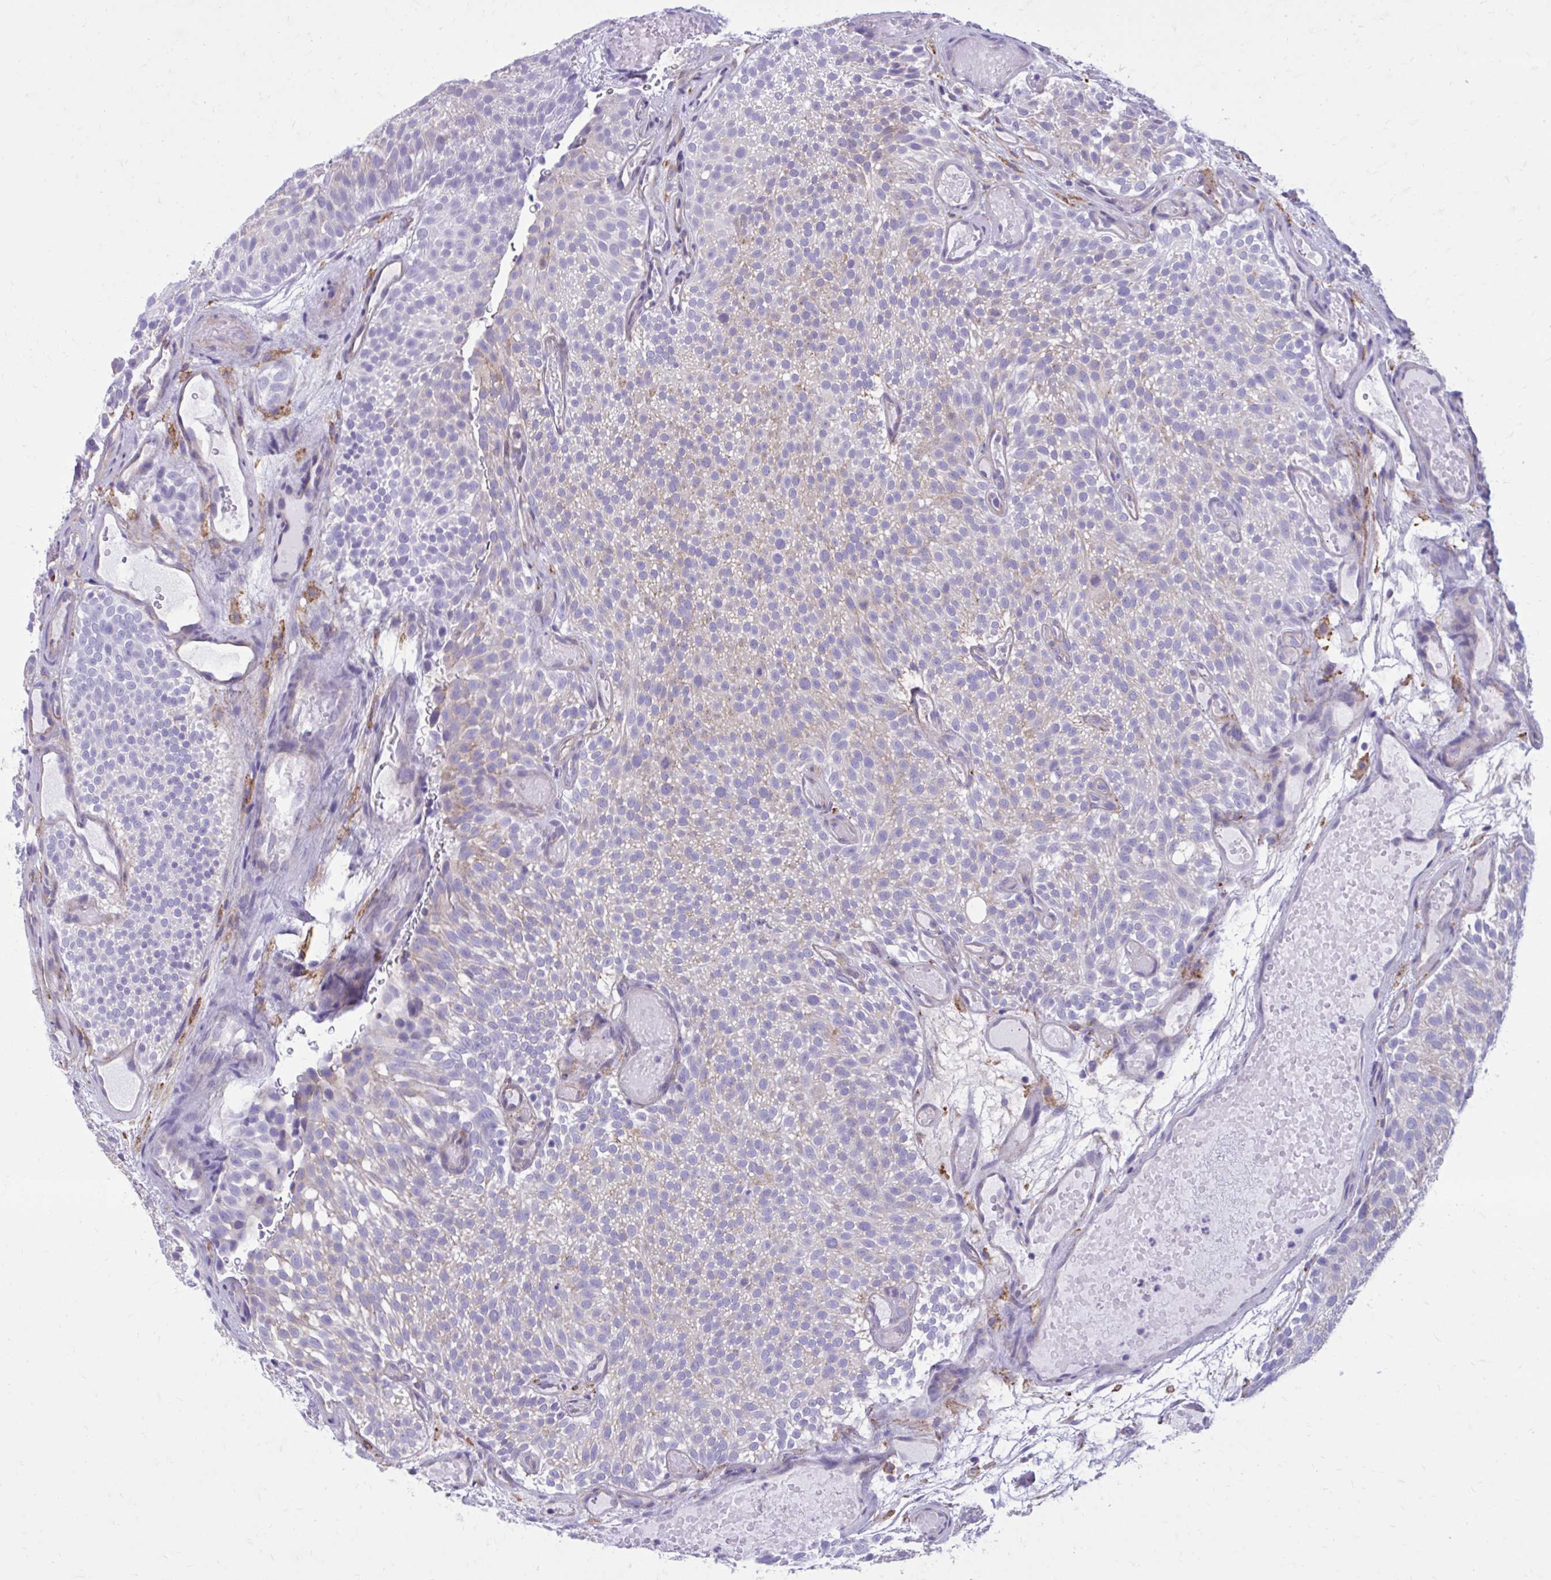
{"staining": {"intensity": "negative", "quantity": "none", "location": "none"}, "tissue": "urothelial cancer", "cell_type": "Tumor cells", "image_type": "cancer", "snomed": [{"axis": "morphology", "description": "Urothelial carcinoma, Low grade"}, {"axis": "topography", "description": "Urinary bladder"}], "caption": "Tumor cells are negative for brown protein staining in low-grade urothelial carcinoma.", "gene": "CLTA", "patient": {"sex": "male", "age": 78}}